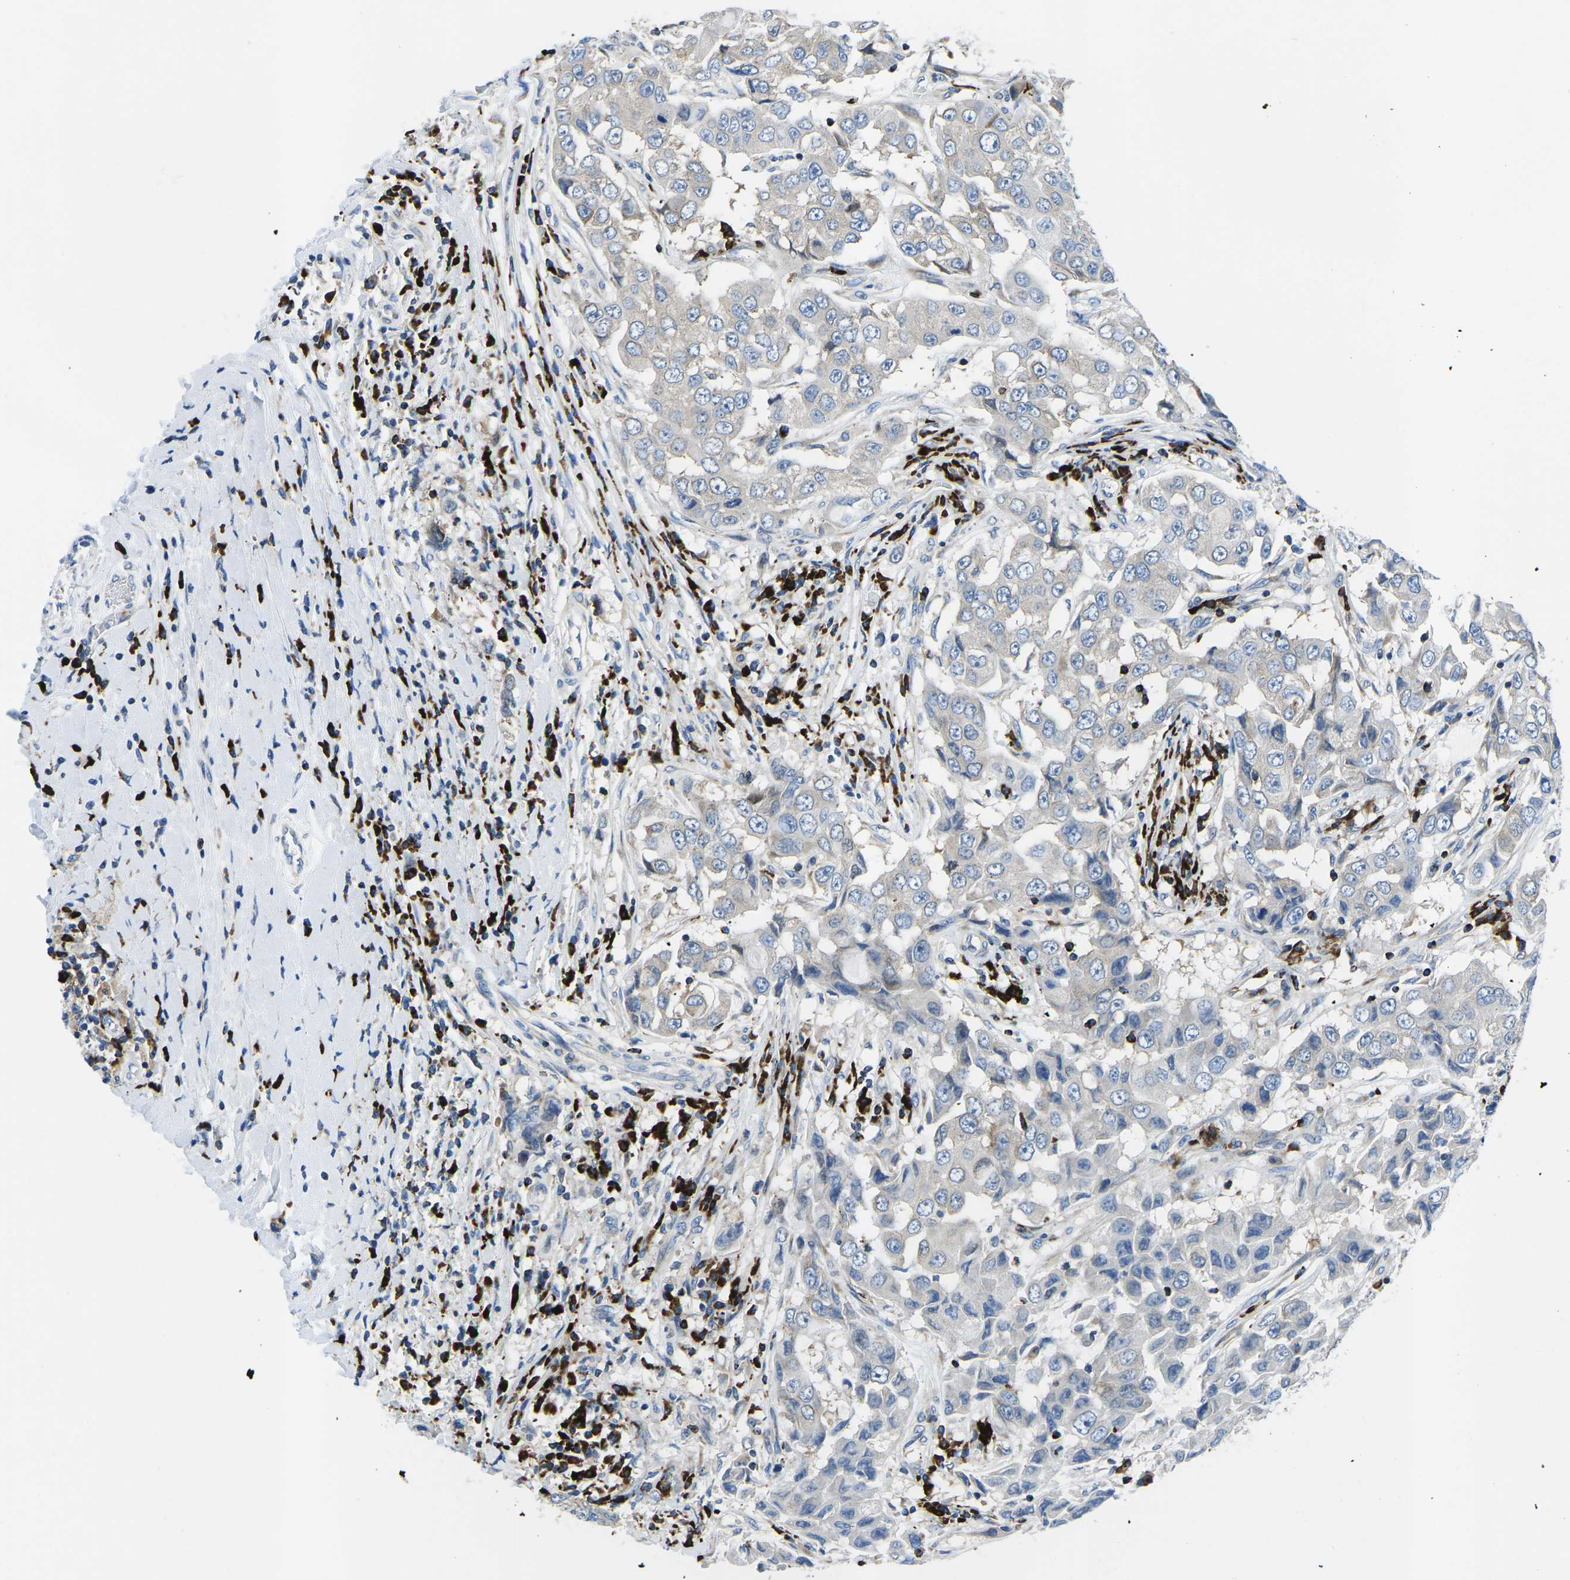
{"staining": {"intensity": "negative", "quantity": "none", "location": "none"}, "tissue": "breast cancer", "cell_type": "Tumor cells", "image_type": "cancer", "snomed": [{"axis": "morphology", "description": "Duct carcinoma"}, {"axis": "topography", "description": "Breast"}], "caption": "High magnification brightfield microscopy of breast cancer (invasive ductal carcinoma) stained with DAB (3,3'-diaminobenzidine) (brown) and counterstained with hematoxylin (blue): tumor cells show no significant expression. (Stains: DAB (3,3'-diaminobenzidine) immunohistochemistry (IHC) with hematoxylin counter stain, Microscopy: brightfield microscopy at high magnification).", "gene": "MC4R", "patient": {"sex": "female", "age": 27}}